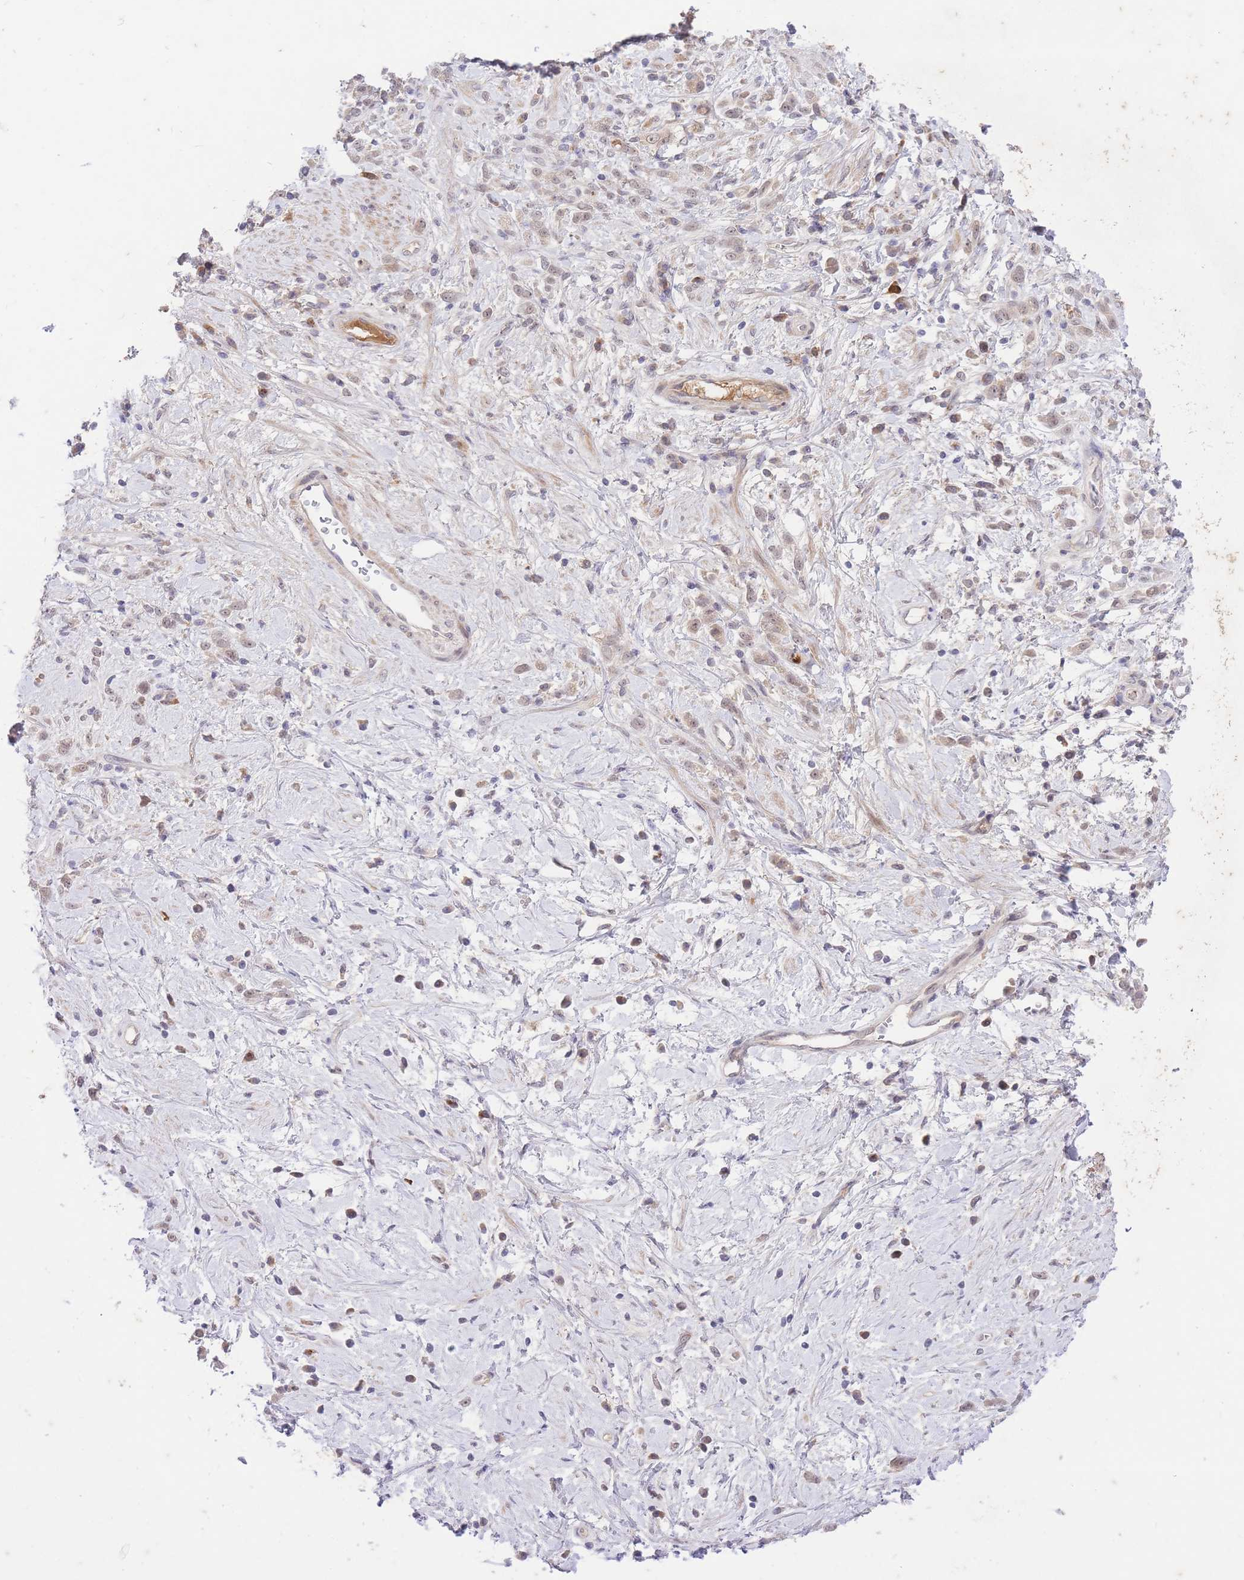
{"staining": {"intensity": "weak", "quantity": ">75%", "location": "nuclear"}, "tissue": "stomach cancer", "cell_type": "Tumor cells", "image_type": "cancer", "snomed": [{"axis": "morphology", "description": "Adenocarcinoma, NOS"}, {"axis": "topography", "description": "Stomach"}], "caption": "Approximately >75% of tumor cells in stomach adenocarcinoma demonstrate weak nuclear protein staining as visualized by brown immunohistochemical staining.", "gene": "SLC25A33", "patient": {"sex": "female", "age": 60}}